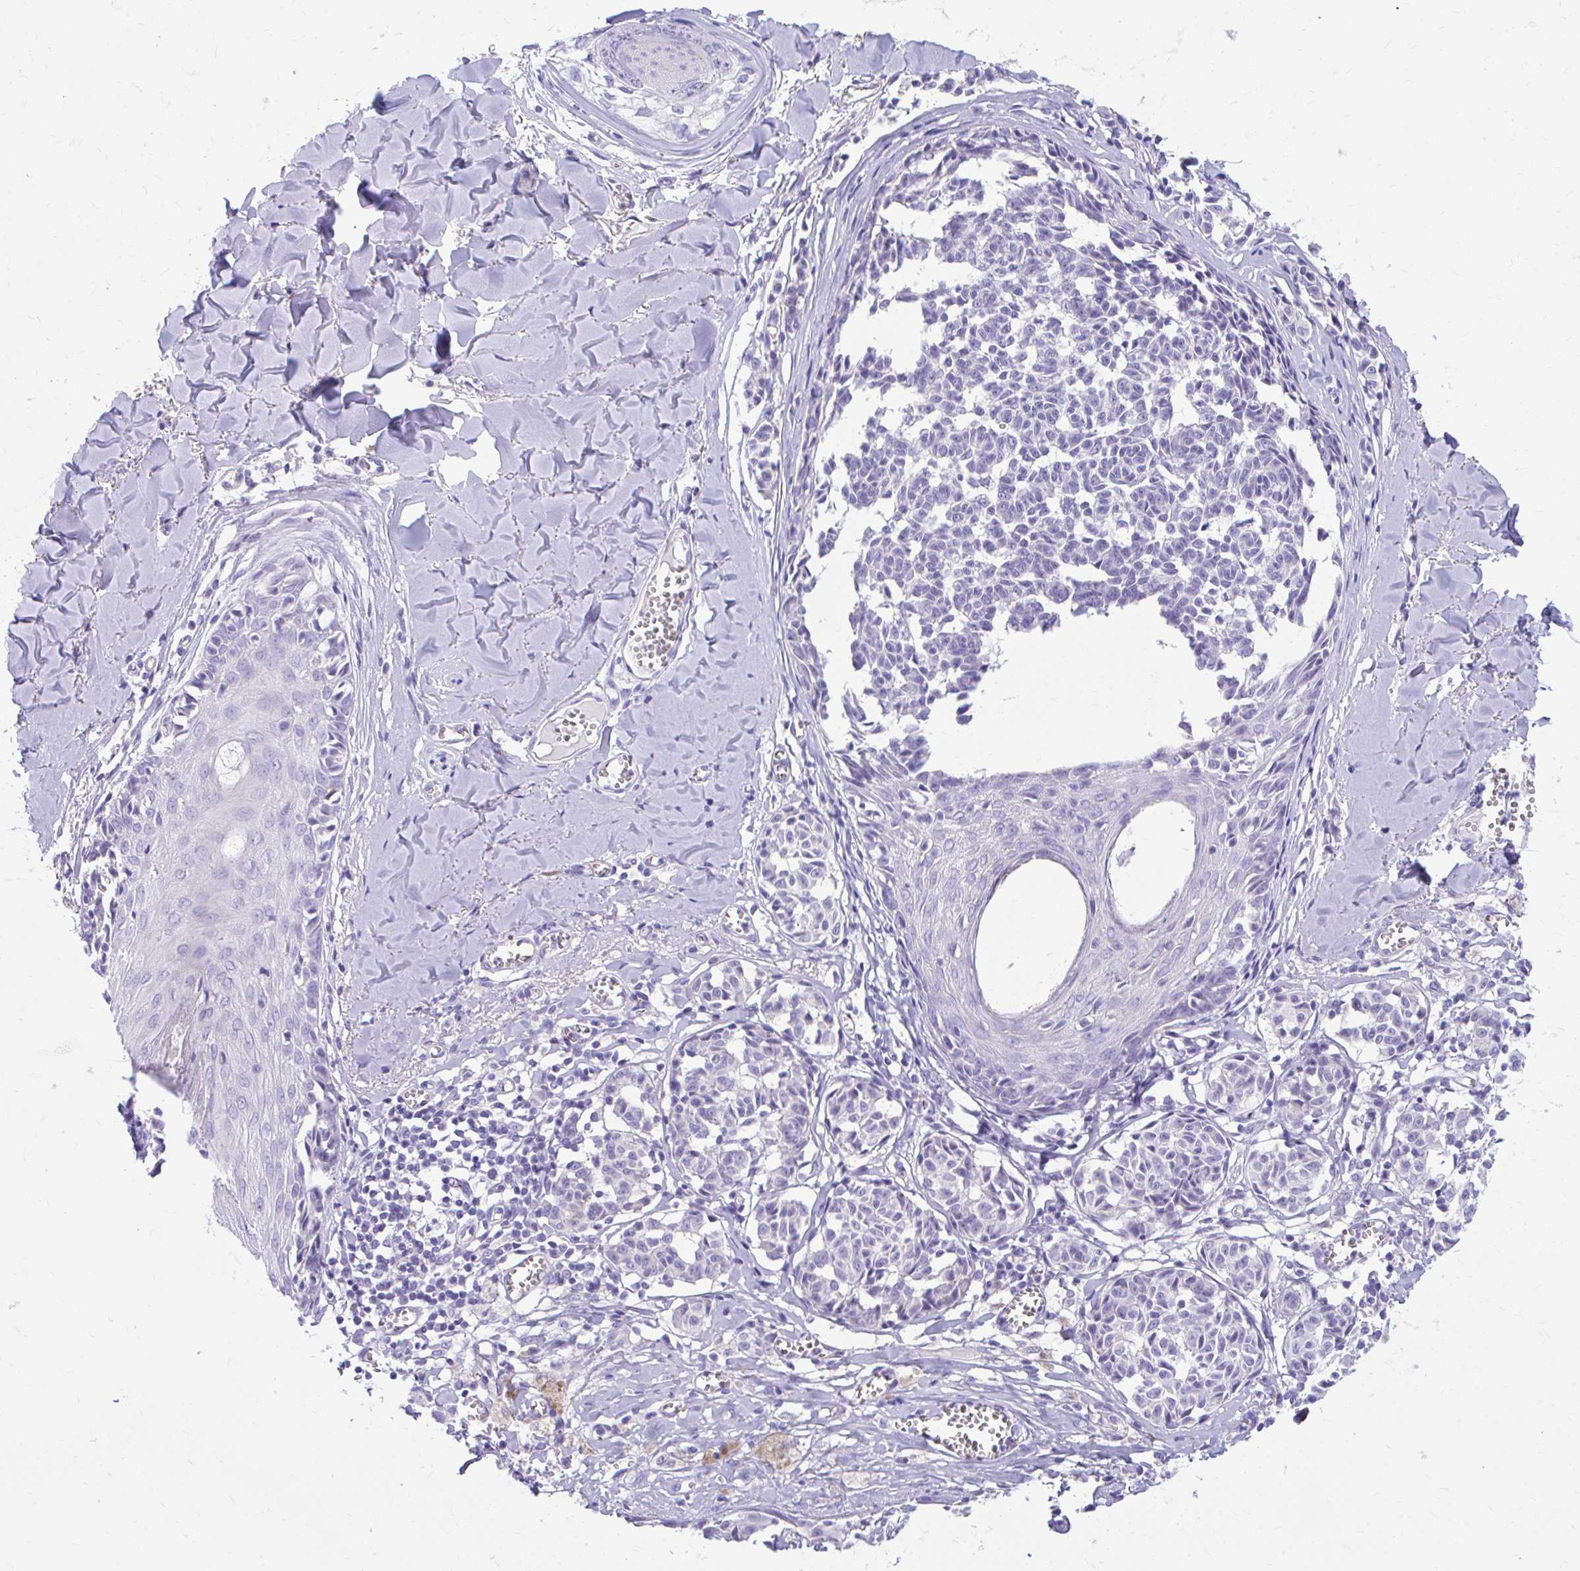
{"staining": {"intensity": "negative", "quantity": "none", "location": "none"}, "tissue": "melanoma", "cell_type": "Tumor cells", "image_type": "cancer", "snomed": [{"axis": "morphology", "description": "Malignant melanoma, NOS"}, {"axis": "topography", "description": "Skin"}], "caption": "Immunohistochemistry (IHC) image of melanoma stained for a protein (brown), which reveals no positivity in tumor cells.", "gene": "KRIT1", "patient": {"sex": "female", "age": 43}}